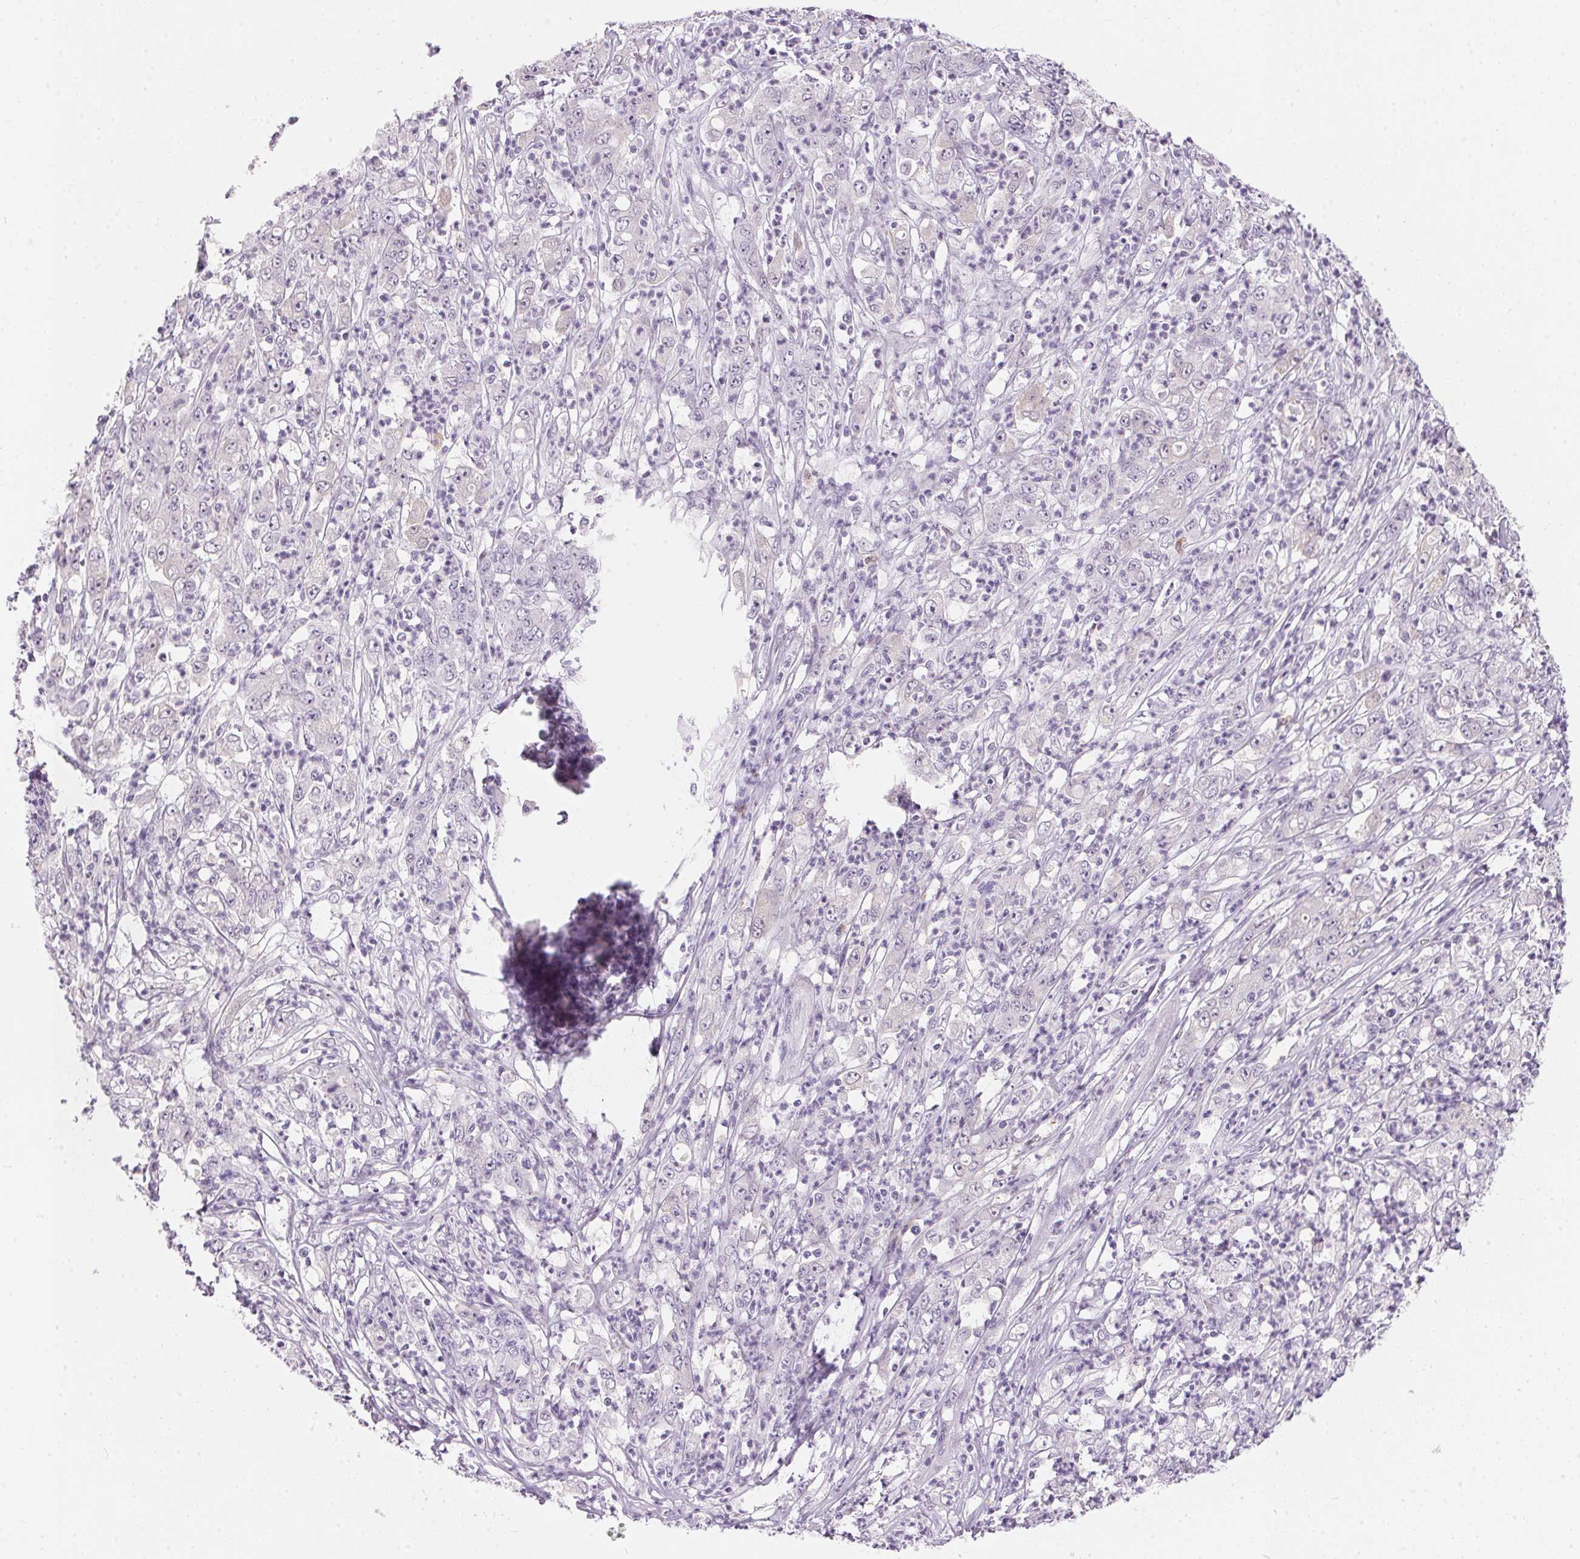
{"staining": {"intensity": "negative", "quantity": "none", "location": "none"}, "tissue": "stomach cancer", "cell_type": "Tumor cells", "image_type": "cancer", "snomed": [{"axis": "morphology", "description": "Adenocarcinoma, NOS"}, {"axis": "topography", "description": "Stomach, lower"}], "caption": "Tumor cells show no significant protein expression in adenocarcinoma (stomach). (DAB IHC with hematoxylin counter stain).", "gene": "CADPS", "patient": {"sex": "female", "age": 71}}